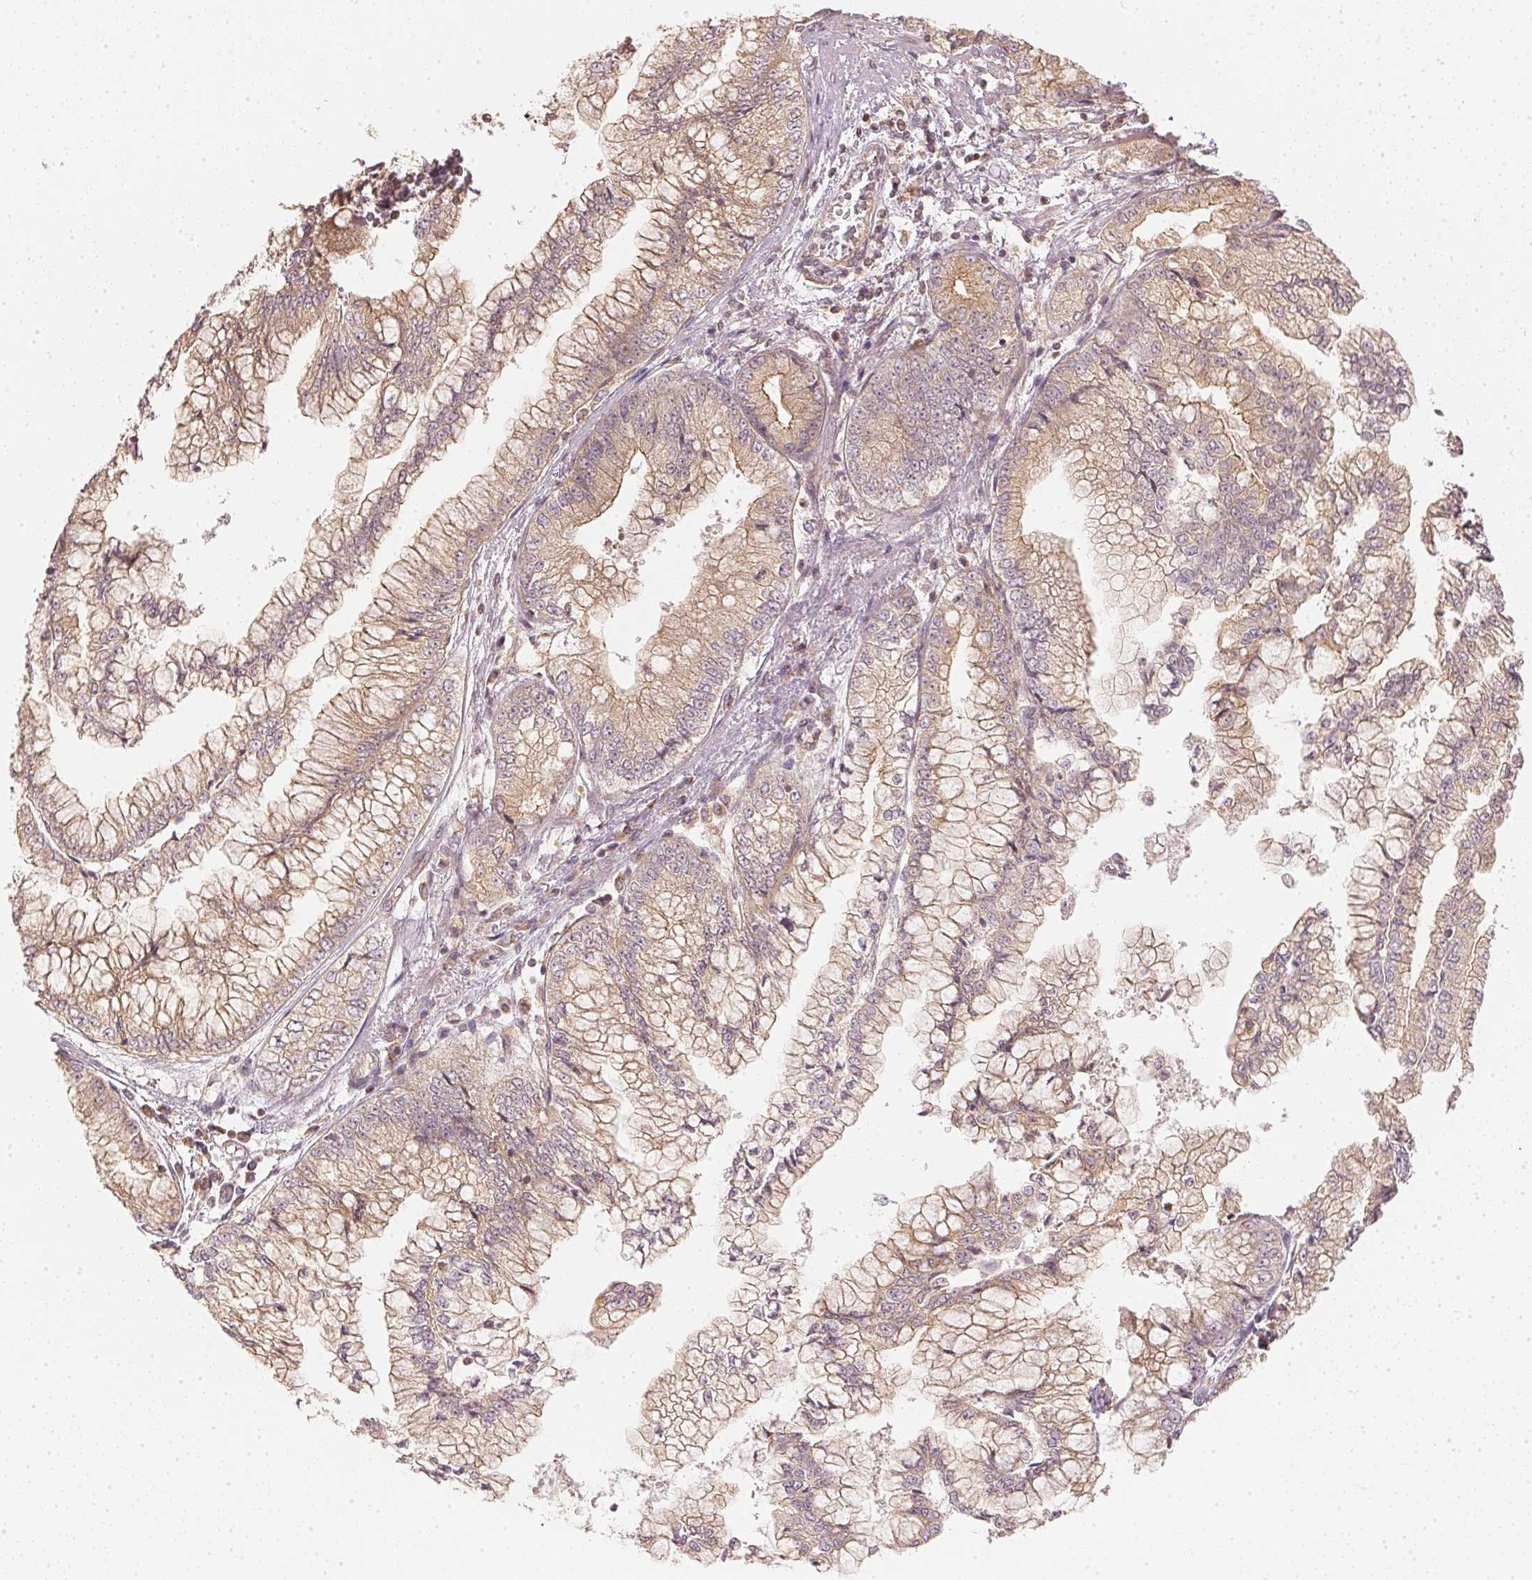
{"staining": {"intensity": "weak", "quantity": ">75%", "location": "cytoplasmic/membranous"}, "tissue": "stomach cancer", "cell_type": "Tumor cells", "image_type": "cancer", "snomed": [{"axis": "morphology", "description": "Adenocarcinoma, NOS"}, {"axis": "topography", "description": "Stomach, upper"}], "caption": "This is an image of IHC staining of adenocarcinoma (stomach), which shows weak expression in the cytoplasmic/membranous of tumor cells.", "gene": "WDR54", "patient": {"sex": "female", "age": 74}}